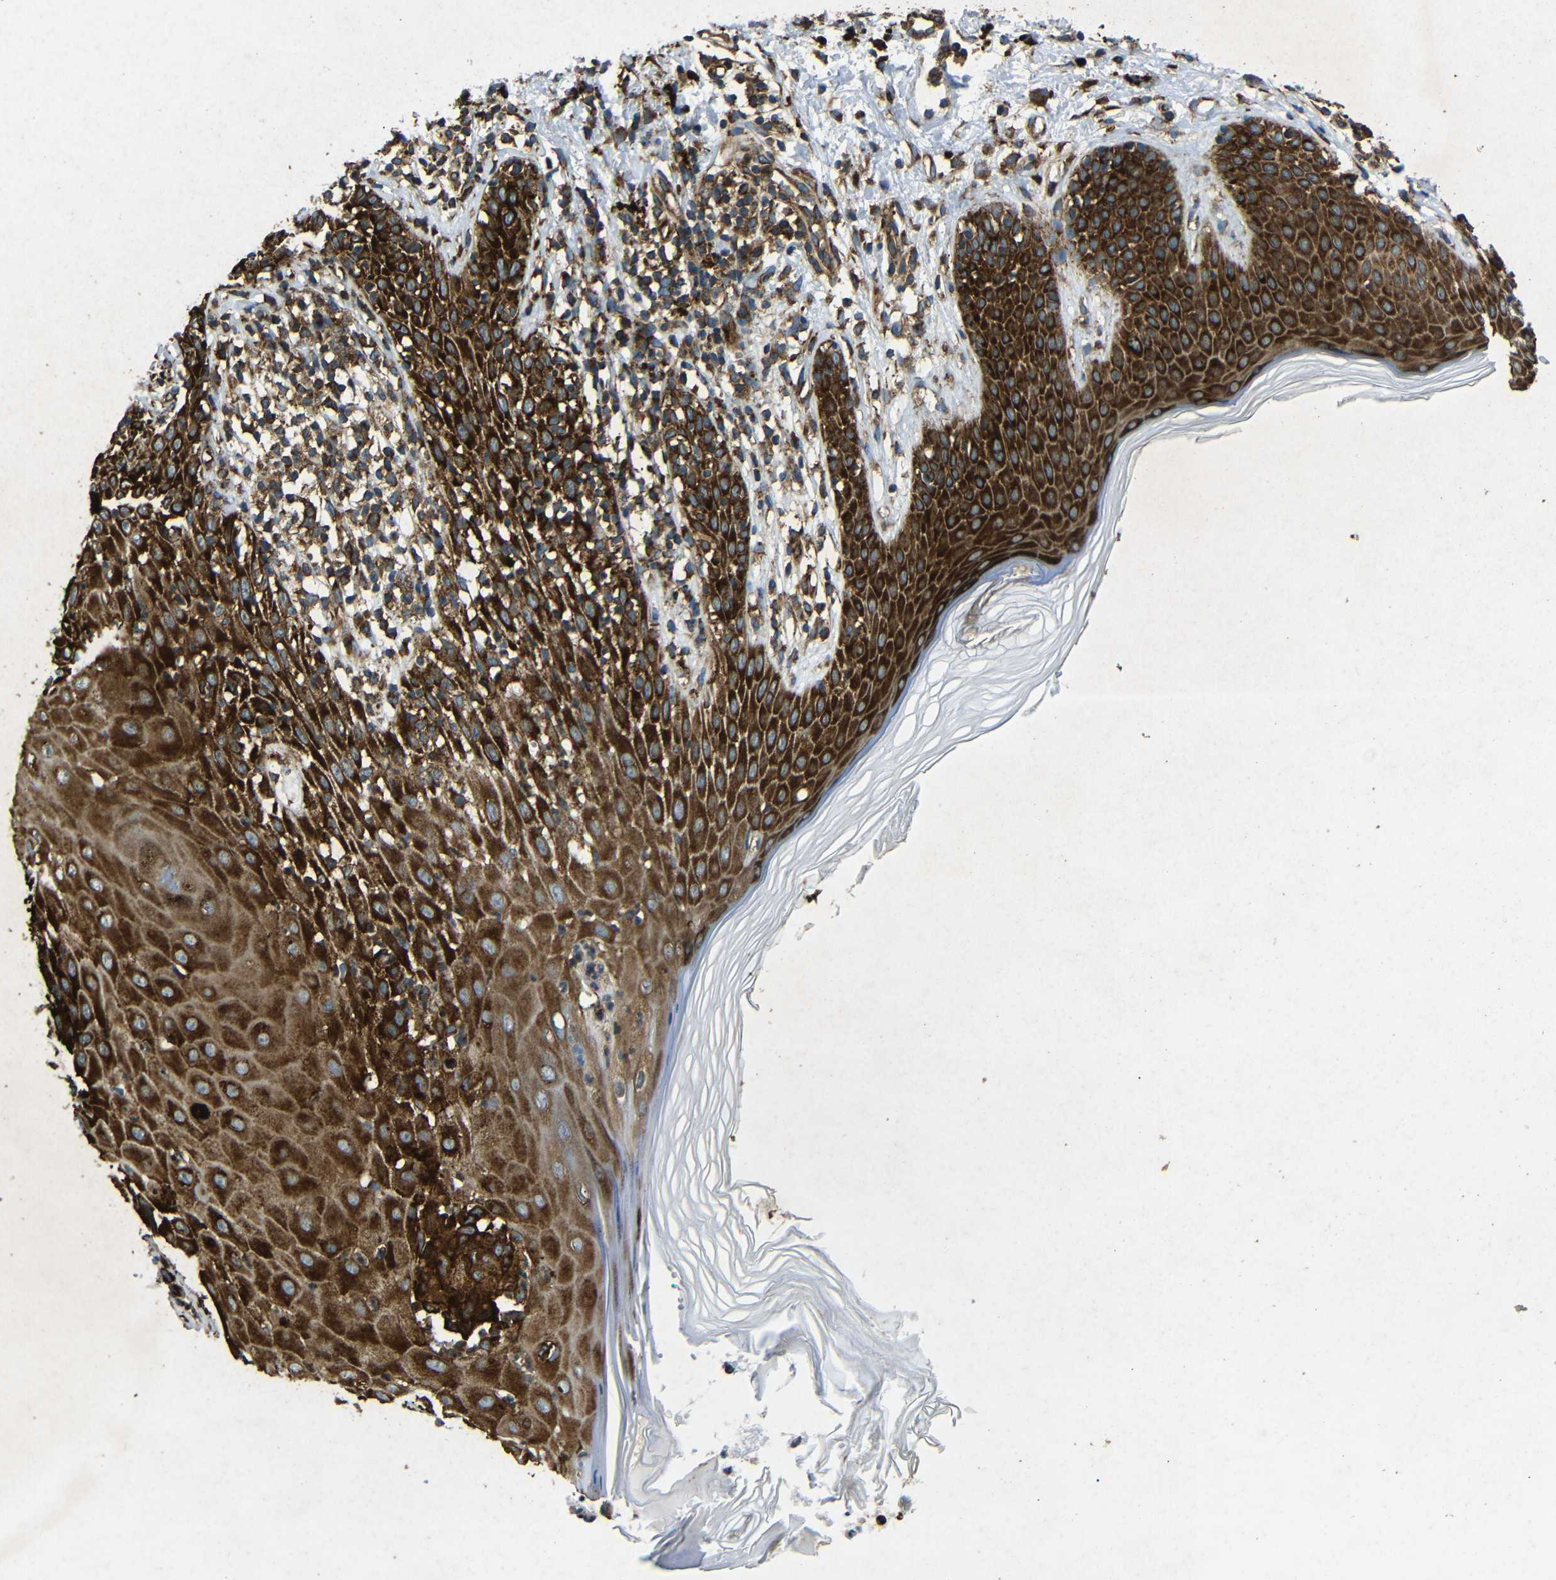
{"staining": {"intensity": "strong", "quantity": ">75%", "location": "cytoplasmic/membranous"}, "tissue": "melanoma", "cell_type": "Tumor cells", "image_type": "cancer", "snomed": [{"axis": "morphology", "description": "Malignant melanoma, NOS"}, {"axis": "topography", "description": "Skin"}], "caption": "IHC photomicrograph of malignant melanoma stained for a protein (brown), which displays high levels of strong cytoplasmic/membranous staining in approximately >75% of tumor cells.", "gene": "BTF3", "patient": {"sex": "female", "age": 46}}